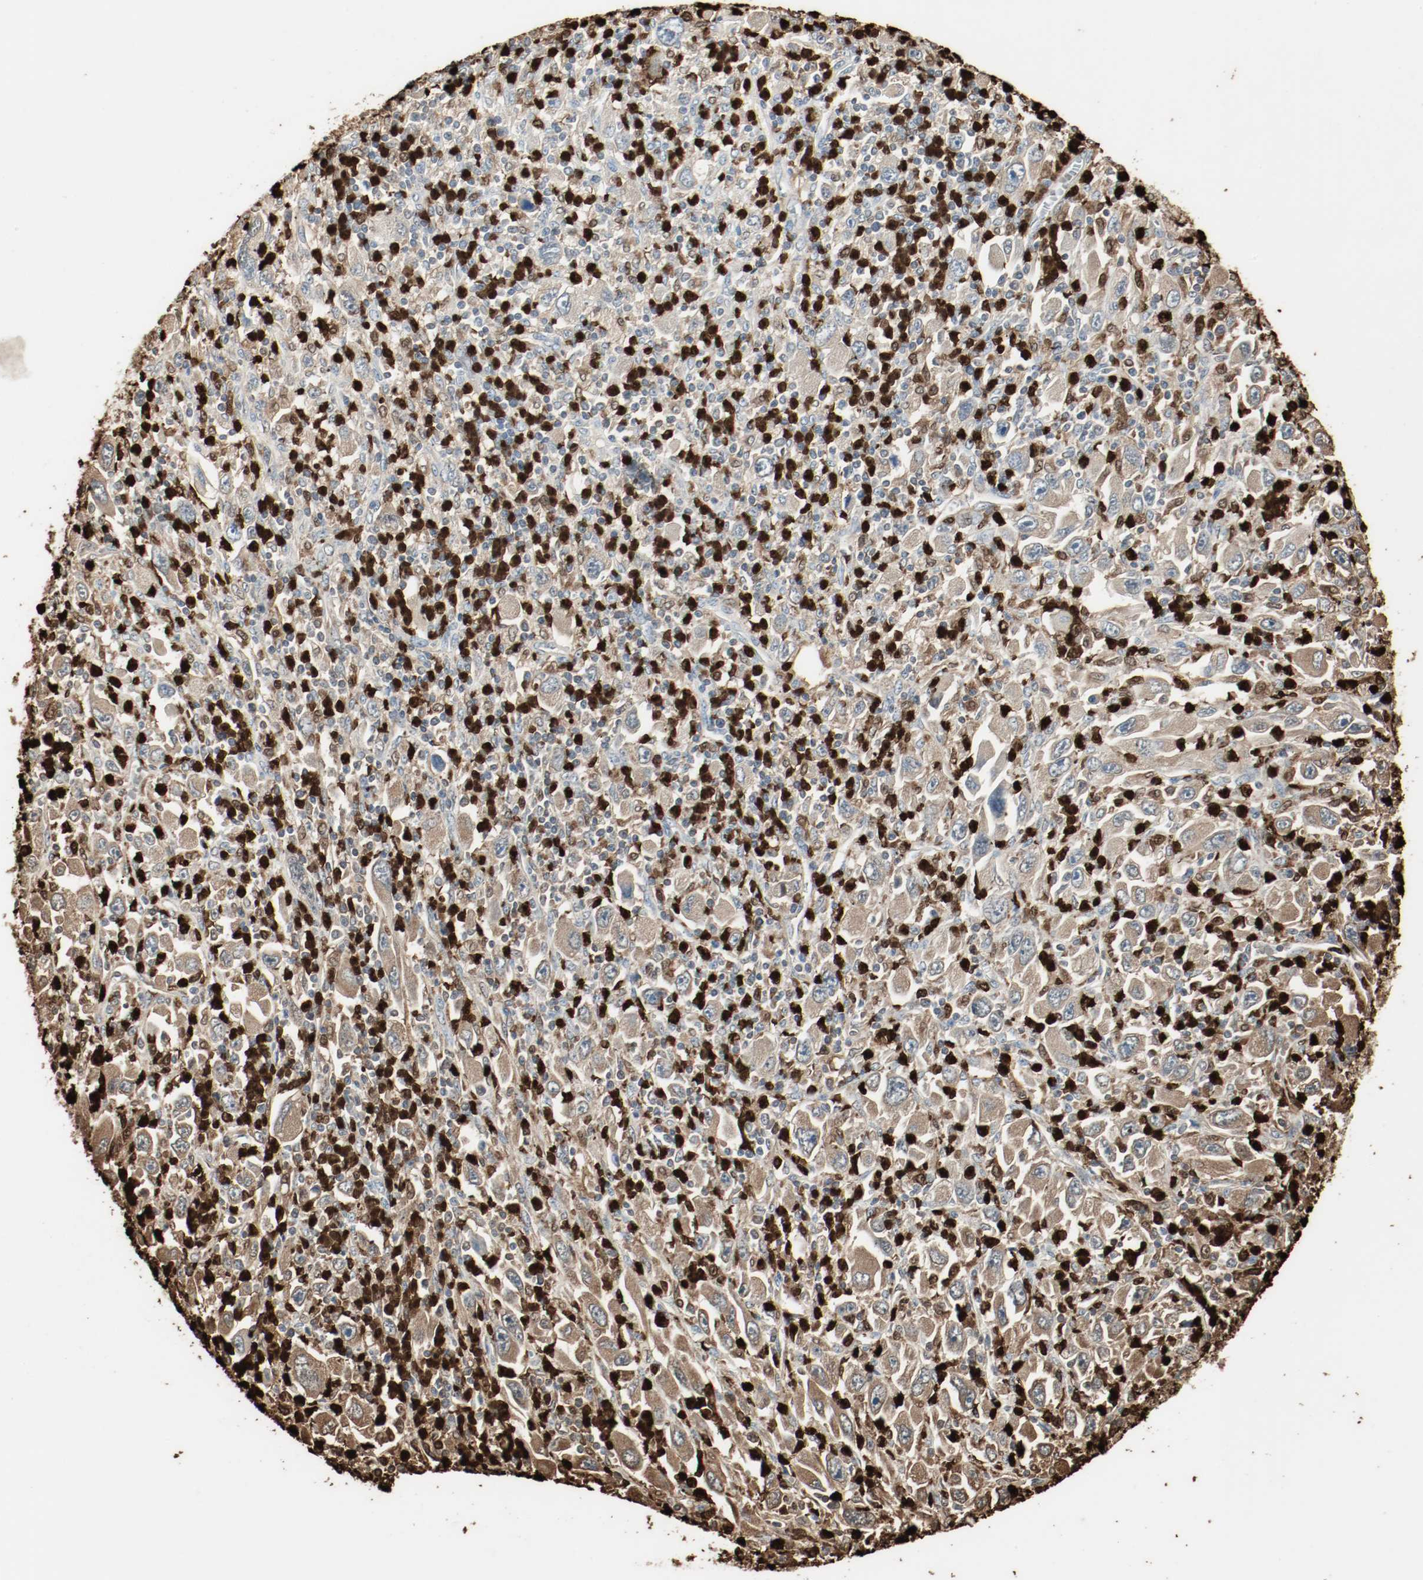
{"staining": {"intensity": "moderate", "quantity": ">75%", "location": "cytoplasmic/membranous"}, "tissue": "melanoma", "cell_type": "Tumor cells", "image_type": "cancer", "snomed": [{"axis": "morphology", "description": "Malignant melanoma, Metastatic site"}, {"axis": "topography", "description": "Skin"}], "caption": "Protein staining exhibits moderate cytoplasmic/membranous positivity in approximately >75% of tumor cells in malignant melanoma (metastatic site).", "gene": "S100A9", "patient": {"sex": "female", "age": 56}}